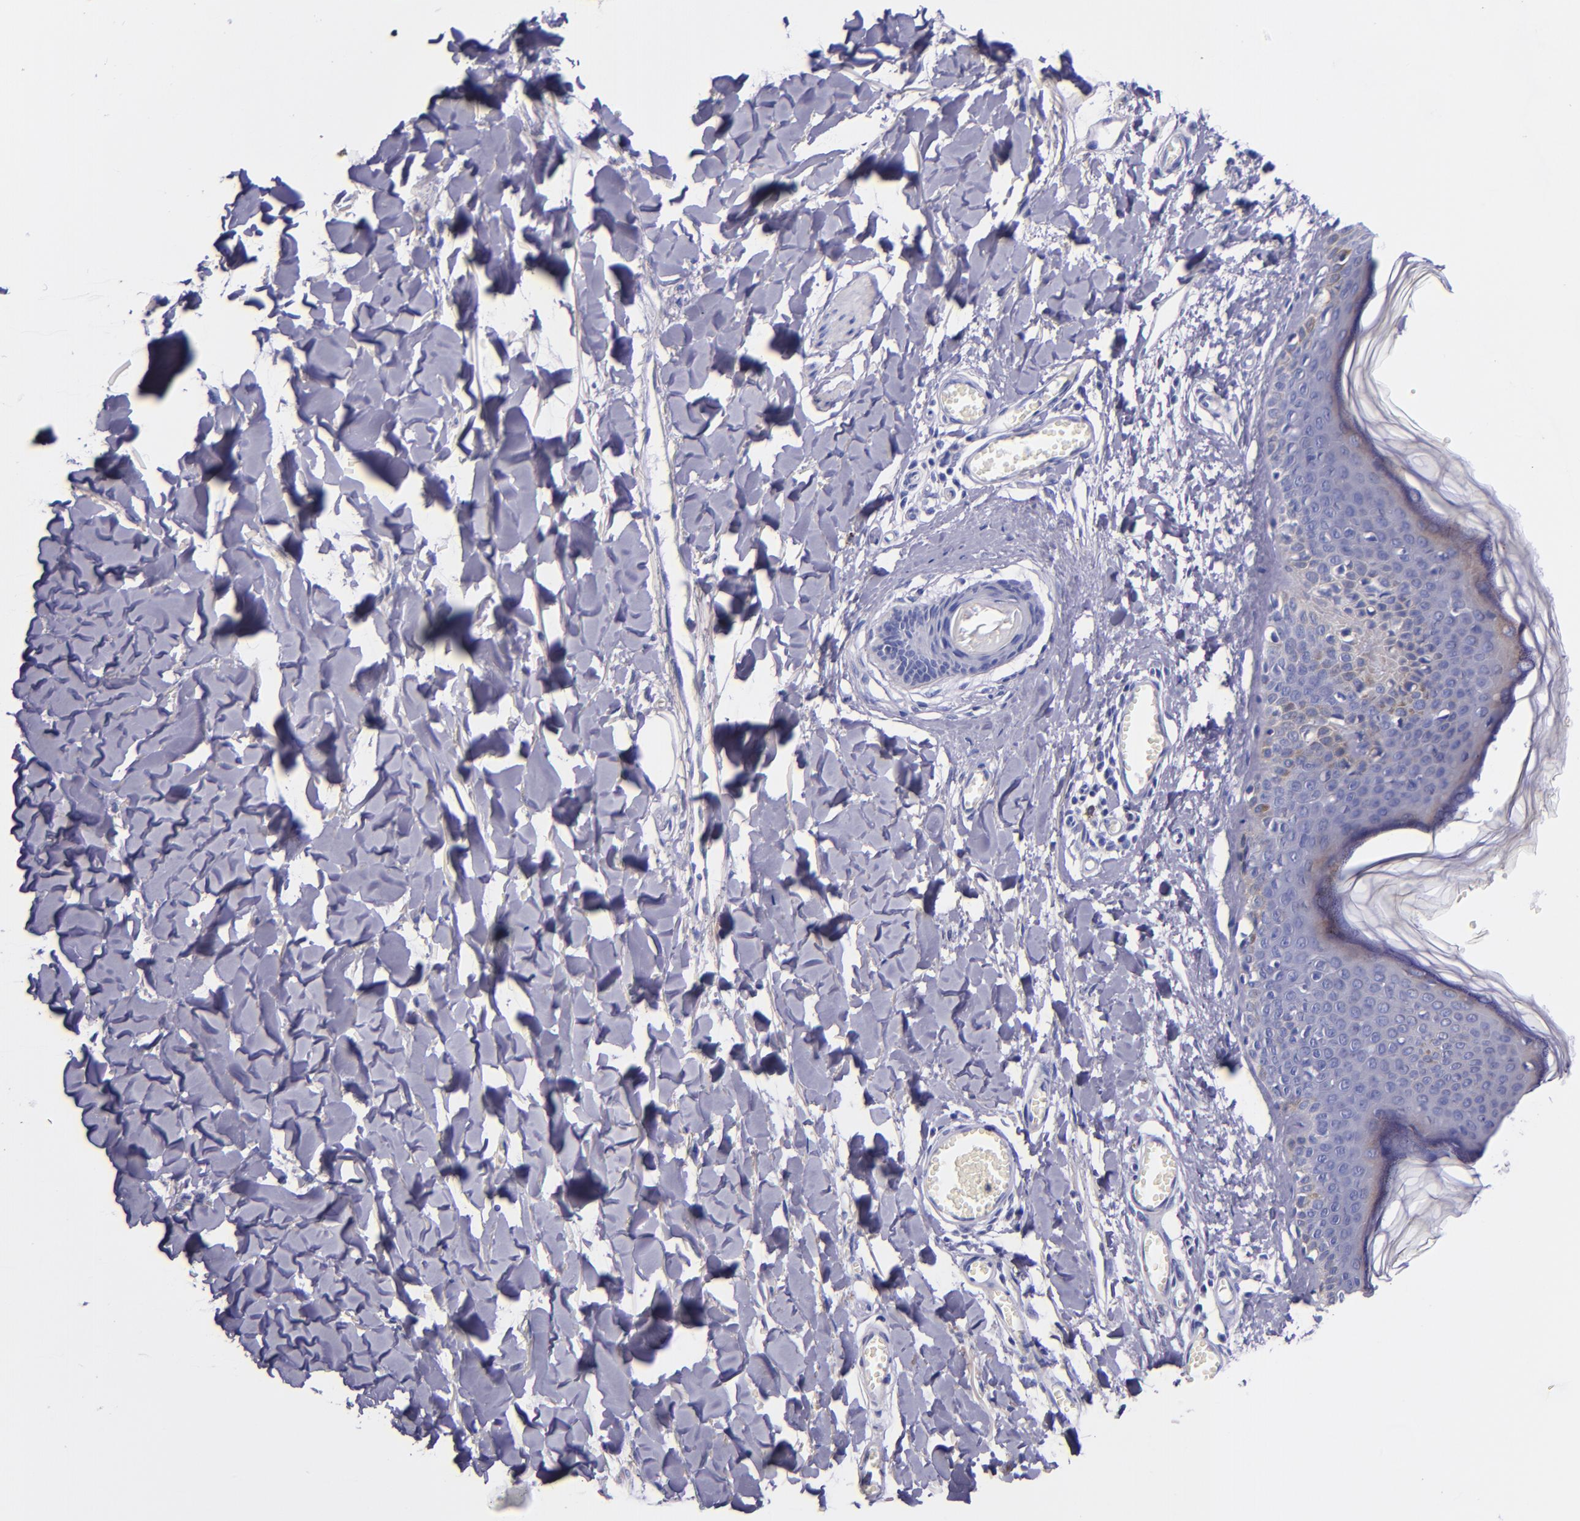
{"staining": {"intensity": "negative", "quantity": "none", "location": "none"}, "tissue": "skin", "cell_type": "Fibroblasts", "image_type": "normal", "snomed": [{"axis": "morphology", "description": "Normal tissue, NOS"}, {"axis": "morphology", "description": "Sarcoma, NOS"}, {"axis": "topography", "description": "Skin"}, {"axis": "topography", "description": "Soft tissue"}], "caption": "Immunohistochemistry of unremarkable human skin shows no expression in fibroblasts.", "gene": "SLPI", "patient": {"sex": "female", "age": 51}}